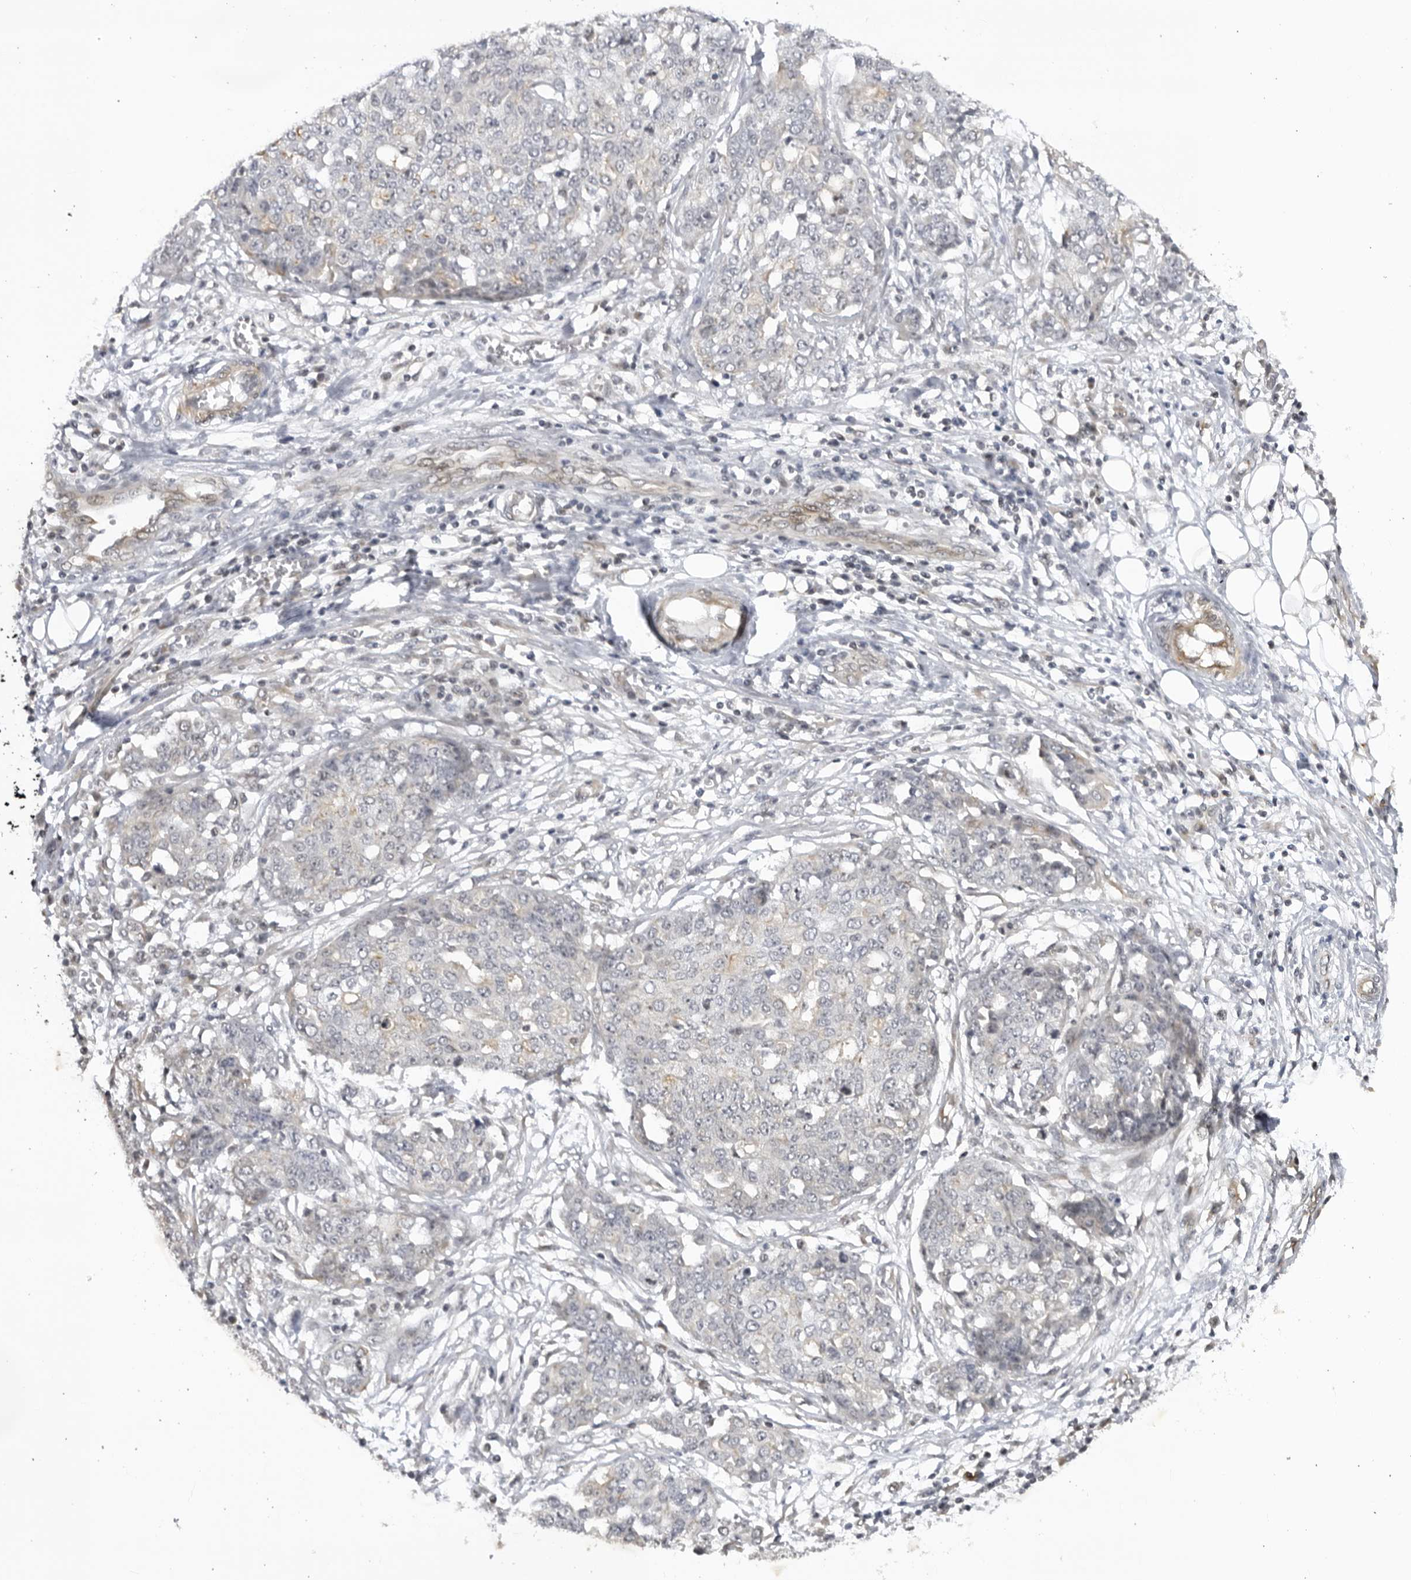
{"staining": {"intensity": "negative", "quantity": "none", "location": "none"}, "tissue": "ovarian cancer", "cell_type": "Tumor cells", "image_type": "cancer", "snomed": [{"axis": "morphology", "description": "Cystadenocarcinoma, serous, NOS"}, {"axis": "topography", "description": "Soft tissue"}, {"axis": "topography", "description": "Ovary"}], "caption": "Image shows no protein expression in tumor cells of ovarian cancer (serous cystadenocarcinoma) tissue.", "gene": "CNBD1", "patient": {"sex": "female", "age": 57}}